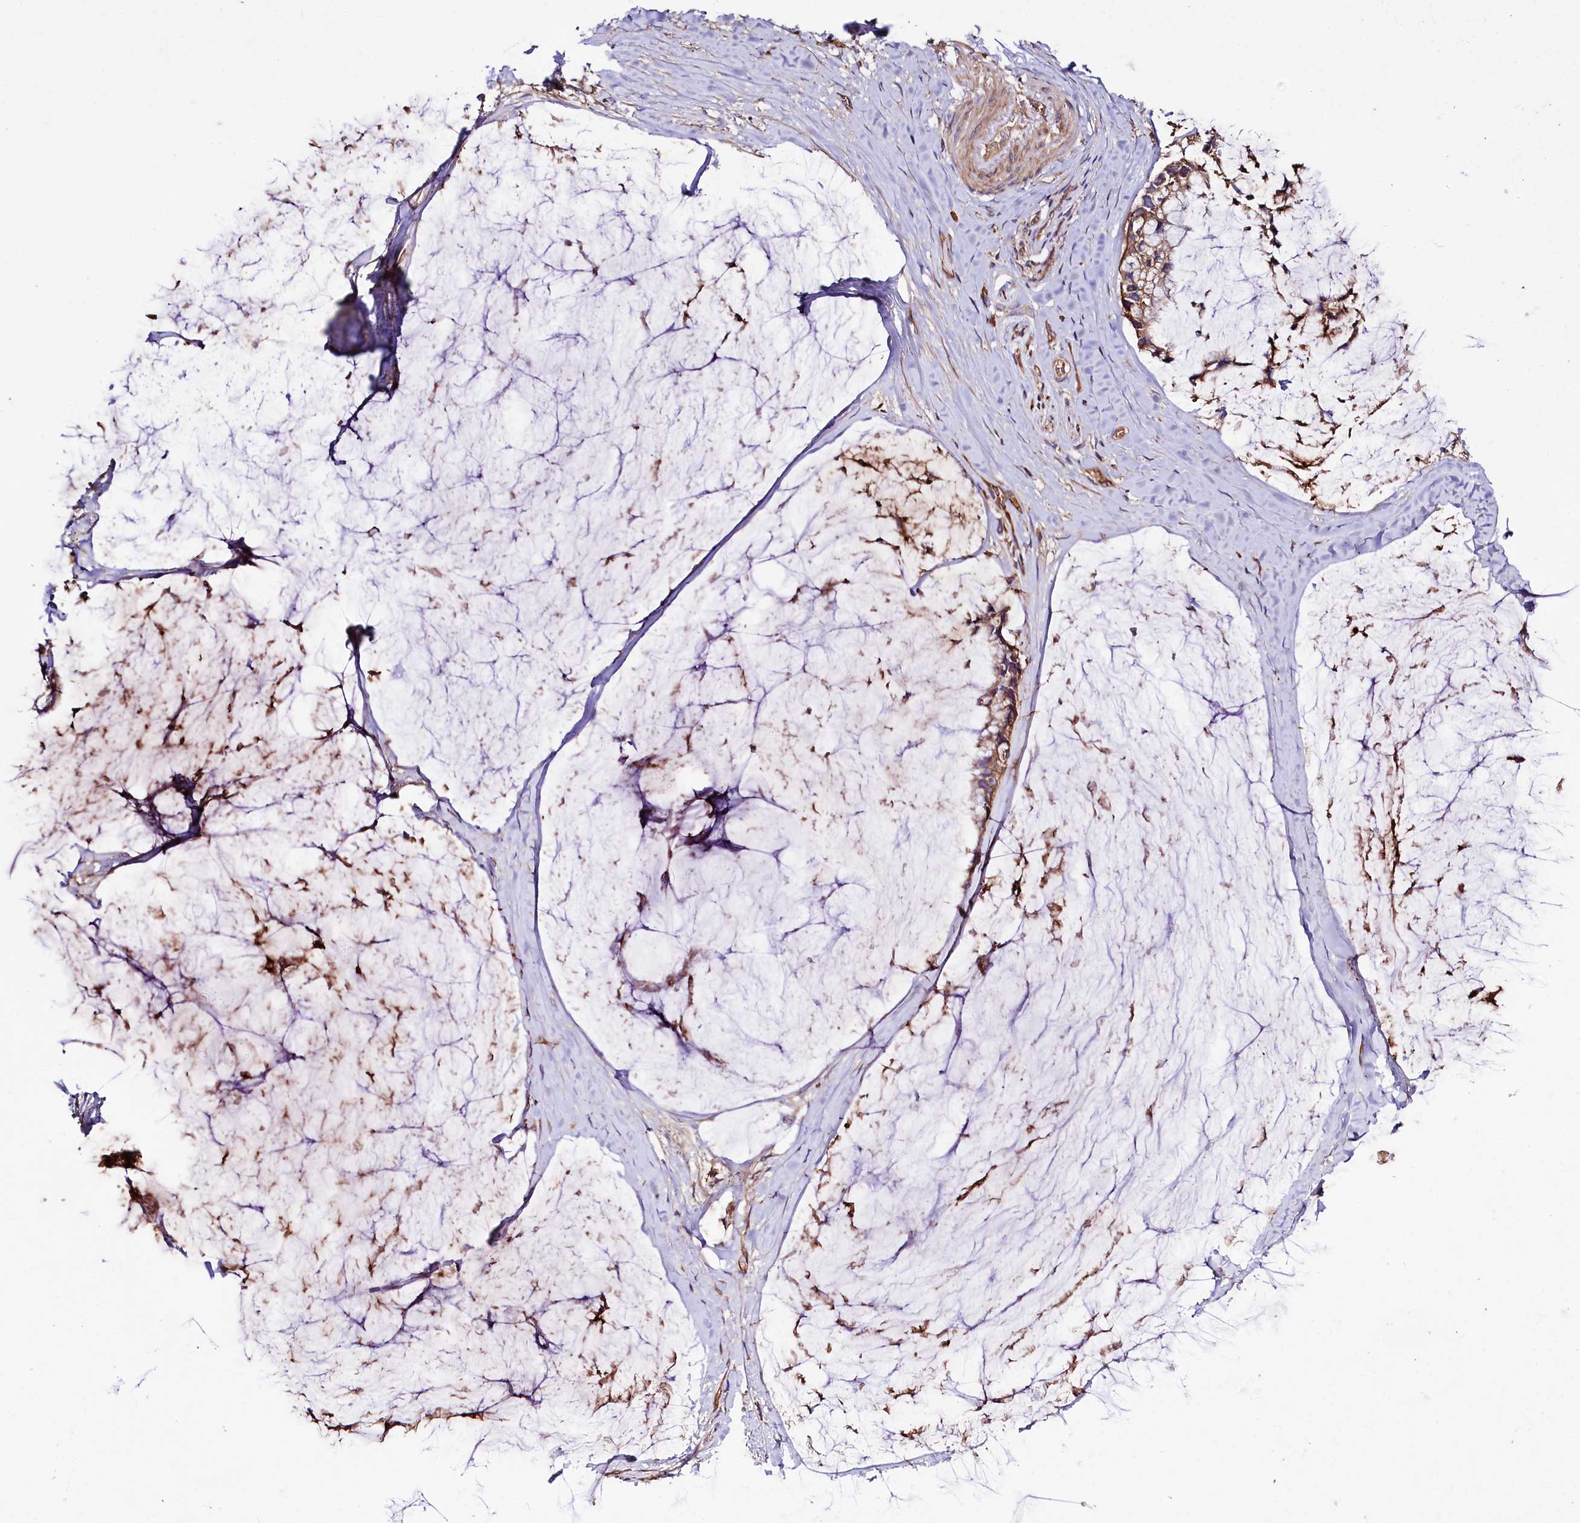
{"staining": {"intensity": "moderate", "quantity": ">75%", "location": "cytoplasmic/membranous"}, "tissue": "ovarian cancer", "cell_type": "Tumor cells", "image_type": "cancer", "snomed": [{"axis": "morphology", "description": "Cystadenocarcinoma, mucinous, NOS"}, {"axis": "topography", "description": "Ovary"}], "caption": "The histopathology image reveals a brown stain indicating the presence of a protein in the cytoplasmic/membranous of tumor cells in ovarian cancer (mucinous cystadenocarcinoma). The staining was performed using DAB (3,3'-diaminobenzidine) to visualize the protein expression in brown, while the nuclei were stained in blue with hematoxylin (Magnification: 20x).", "gene": "CEP295", "patient": {"sex": "female", "age": 39}}